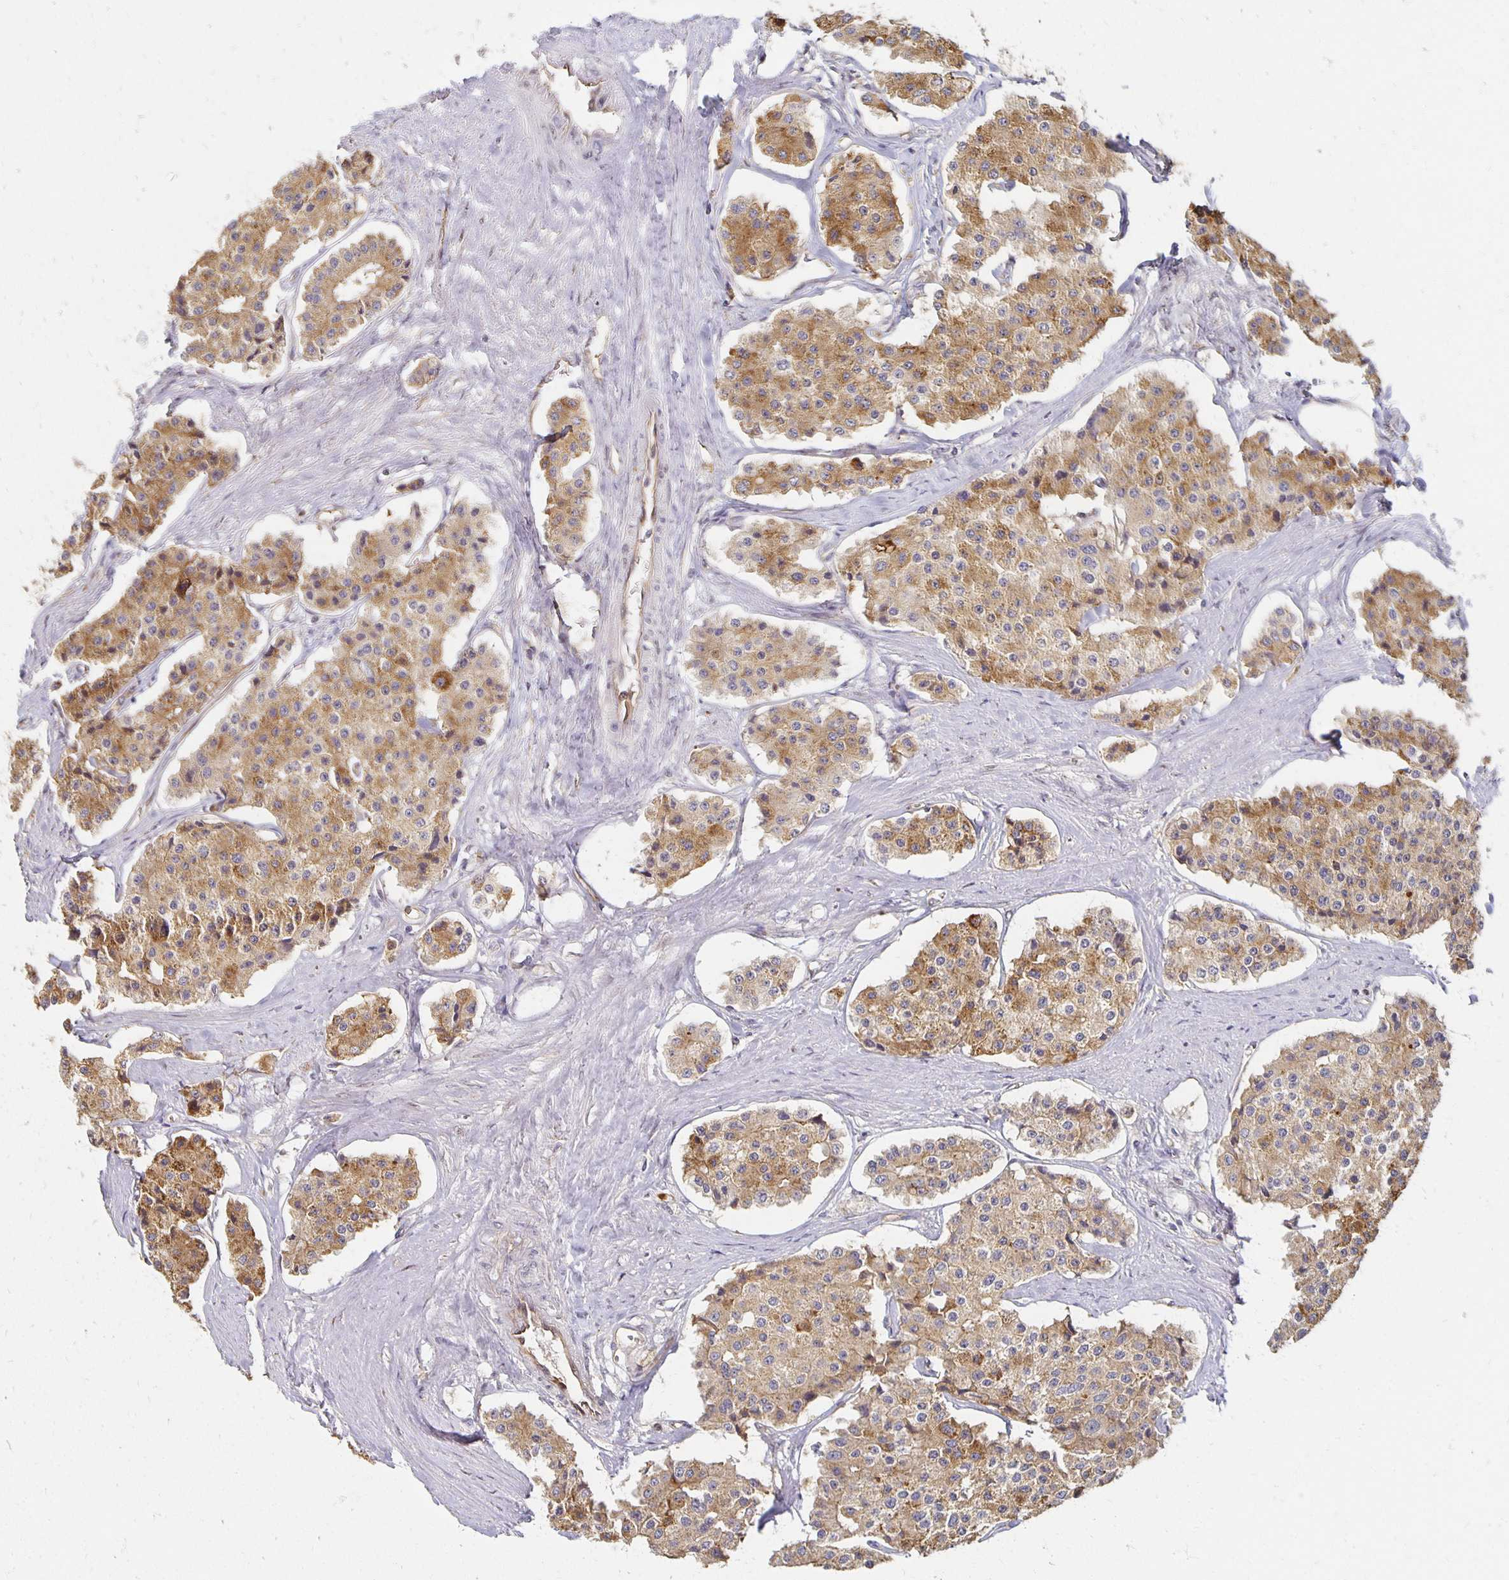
{"staining": {"intensity": "moderate", "quantity": ">75%", "location": "cytoplasmic/membranous"}, "tissue": "carcinoid", "cell_type": "Tumor cells", "image_type": "cancer", "snomed": [{"axis": "morphology", "description": "Carcinoid, malignant, NOS"}, {"axis": "topography", "description": "Small intestine"}], "caption": "Human carcinoid (malignant) stained with a brown dye exhibits moderate cytoplasmic/membranous positive staining in approximately >75% of tumor cells.", "gene": "SORL1", "patient": {"sex": "female", "age": 65}}